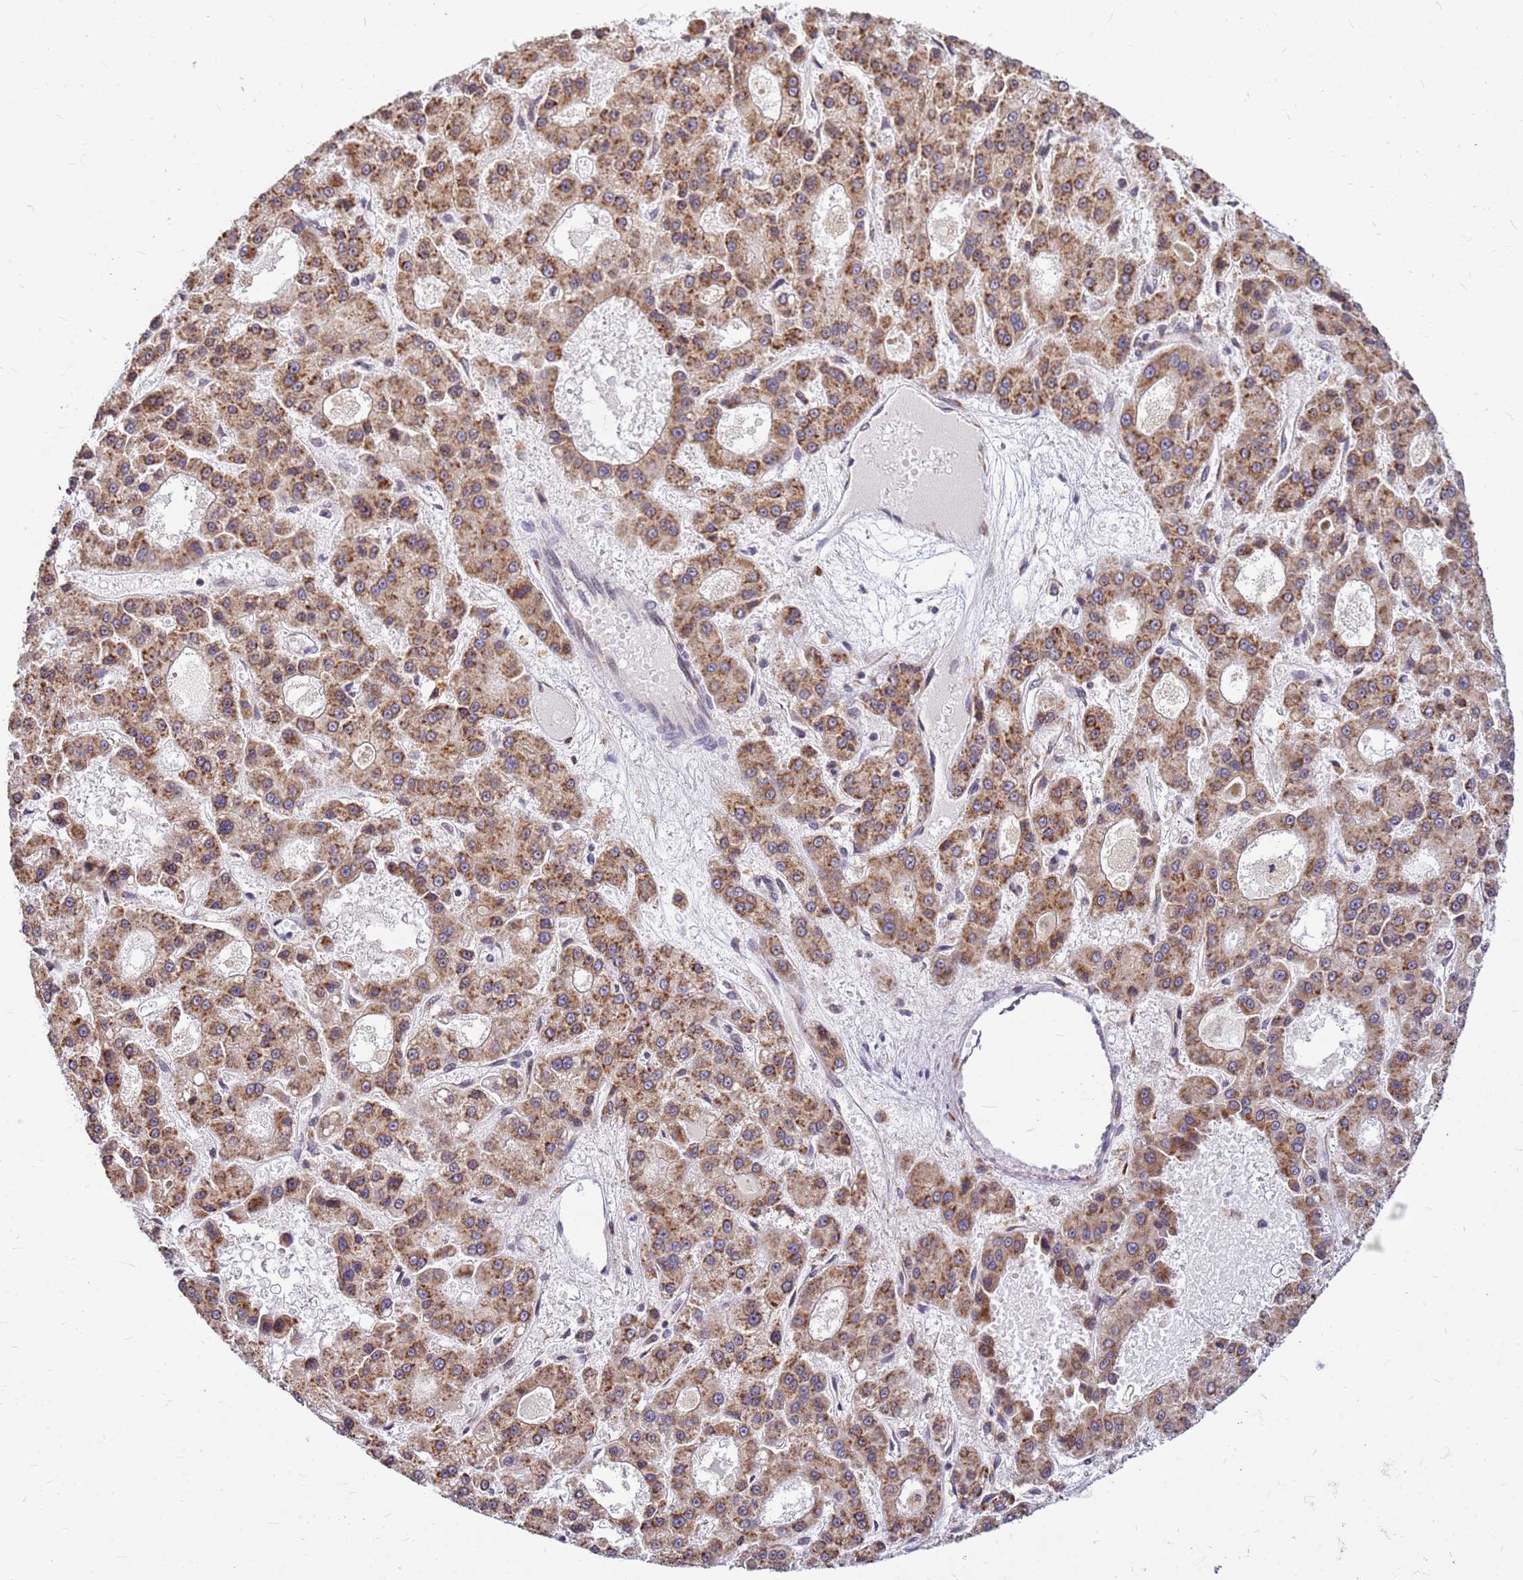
{"staining": {"intensity": "moderate", "quantity": ">75%", "location": "cytoplasmic/membranous"}, "tissue": "liver cancer", "cell_type": "Tumor cells", "image_type": "cancer", "snomed": [{"axis": "morphology", "description": "Carcinoma, Hepatocellular, NOS"}, {"axis": "topography", "description": "Liver"}], "caption": "Immunohistochemical staining of liver hepatocellular carcinoma displays moderate cytoplasmic/membranous protein staining in about >75% of tumor cells.", "gene": "SSR4", "patient": {"sex": "male", "age": 70}}